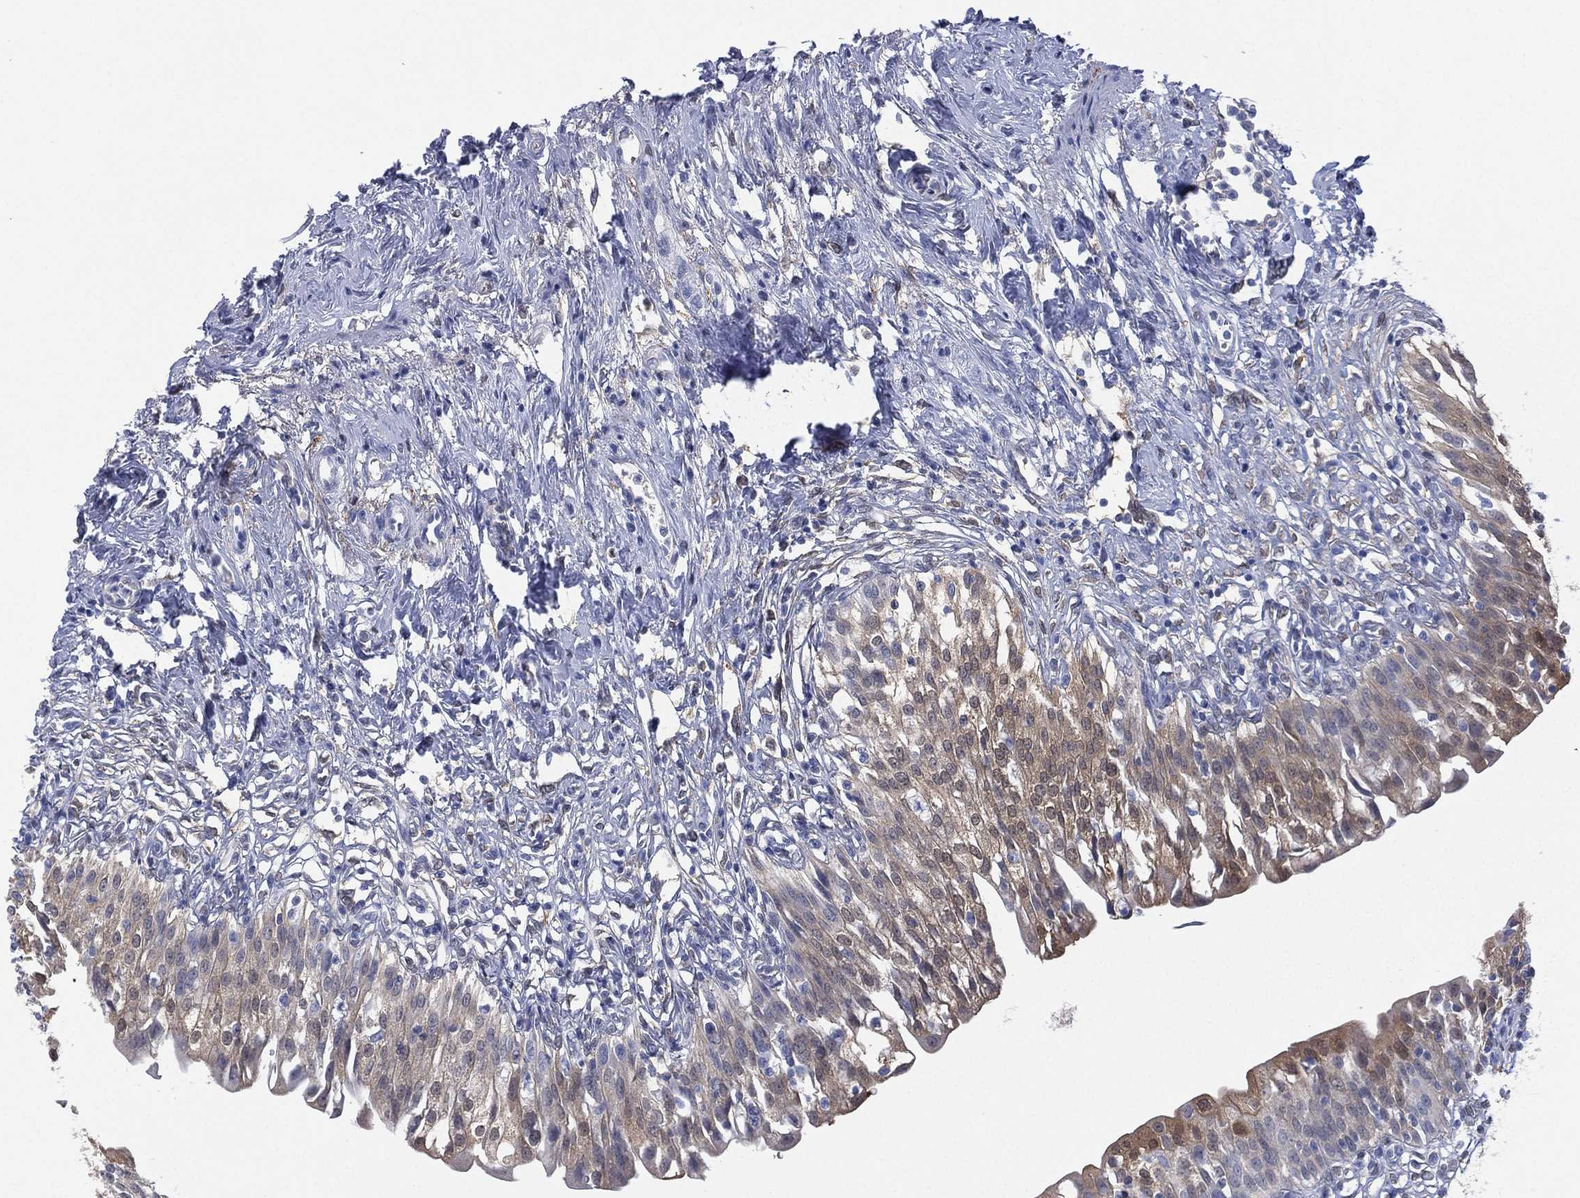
{"staining": {"intensity": "weak", "quantity": "25%-75%", "location": "cytoplasmic/membranous,nuclear"}, "tissue": "urinary bladder", "cell_type": "Urothelial cells", "image_type": "normal", "snomed": [{"axis": "morphology", "description": "Normal tissue, NOS"}, {"axis": "topography", "description": "Urinary bladder"}], "caption": "Normal urinary bladder demonstrates weak cytoplasmic/membranous,nuclear positivity in approximately 25%-75% of urothelial cells, visualized by immunohistochemistry. The staining is performed using DAB brown chromogen to label protein expression. The nuclei are counter-stained blue using hematoxylin.", "gene": "DDAH1", "patient": {"sex": "male", "age": 76}}